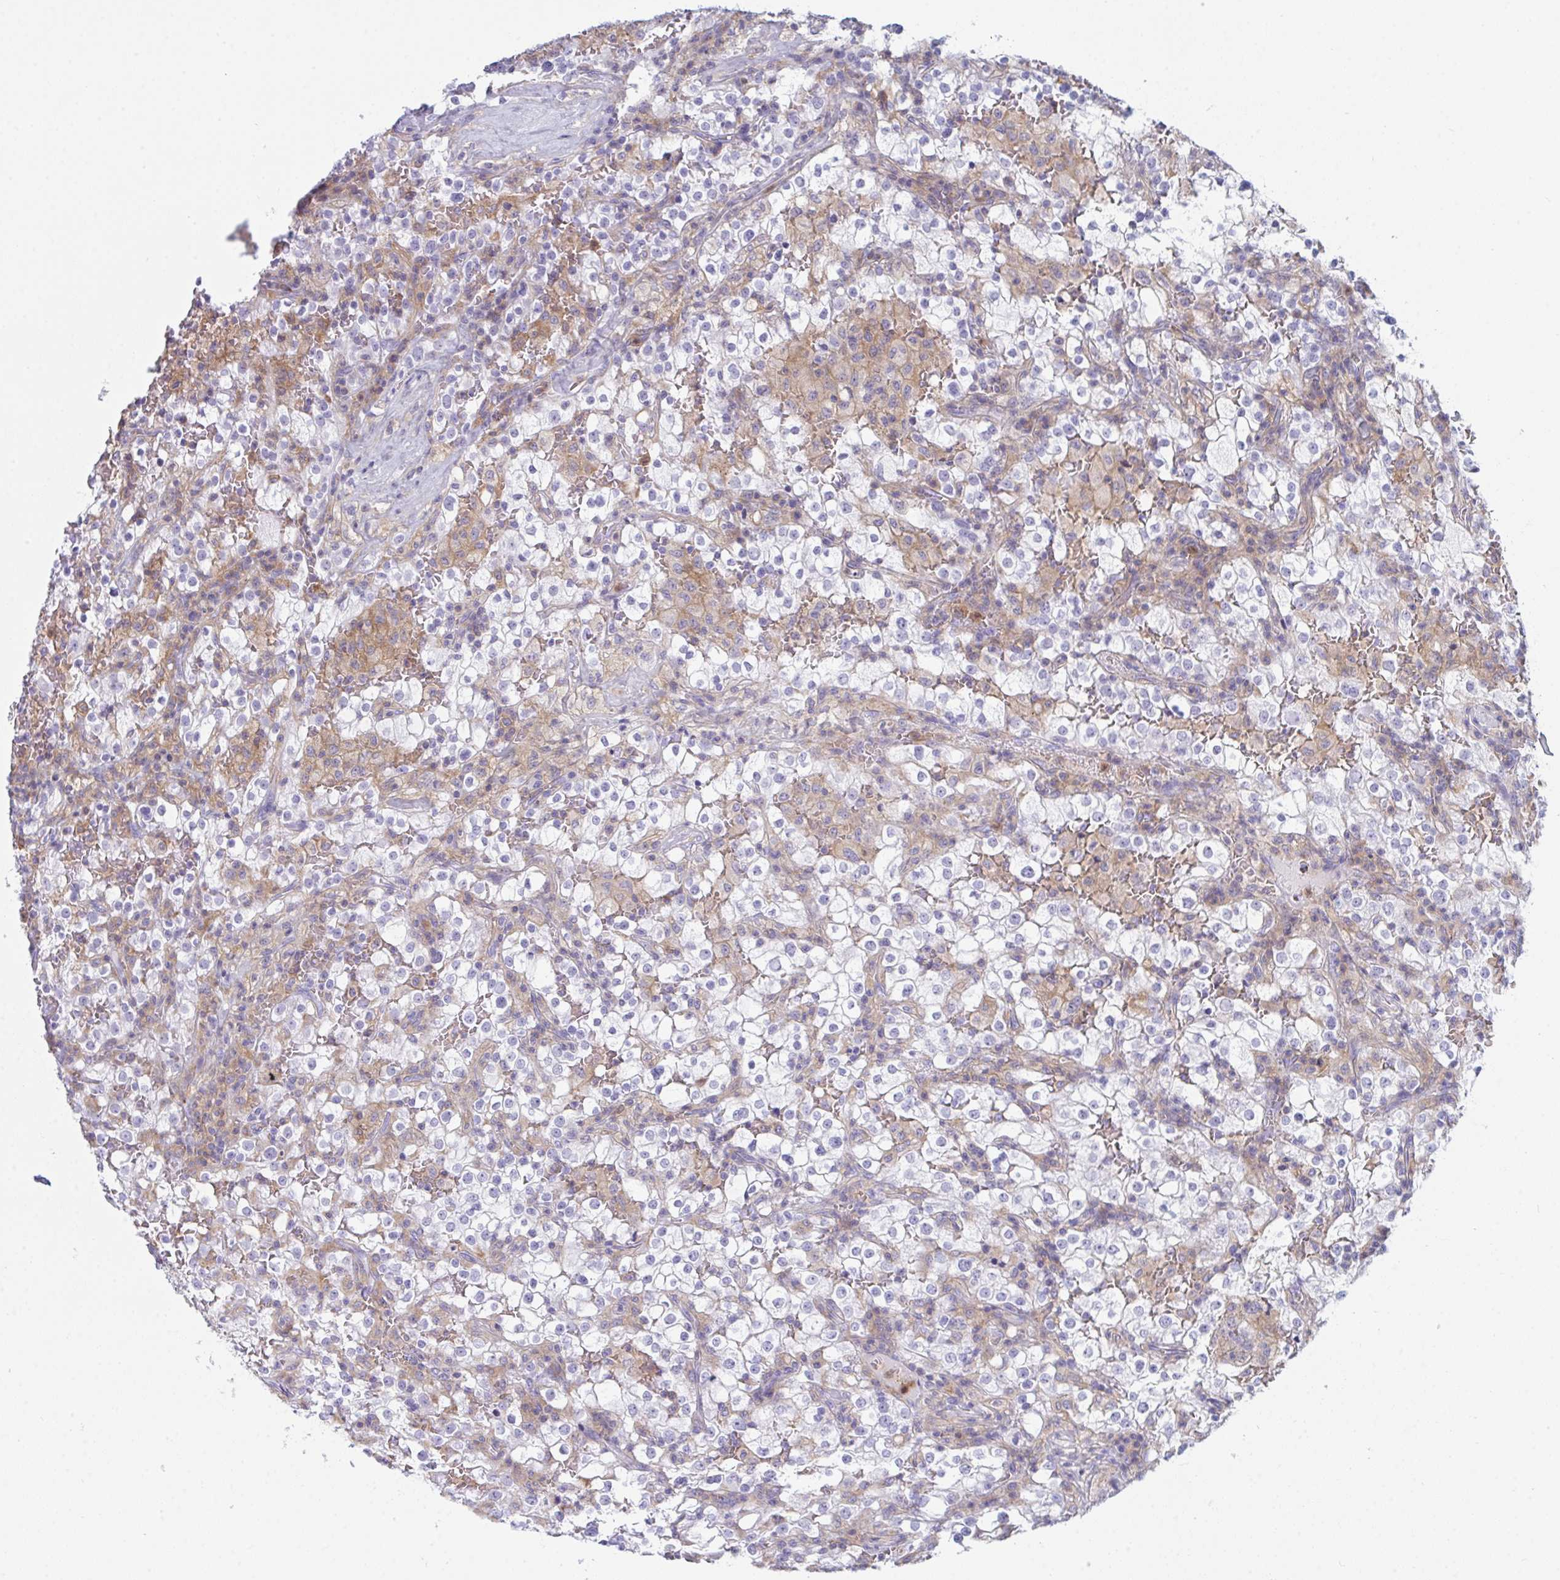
{"staining": {"intensity": "negative", "quantity": "none", "location": "none"}, "tissue": "renal cancer", "cell_type": "Tumor cells", "image_type": "cancer", "snomed": [{"axis": "morphology", "description": "Adenocarcinoma, NOS"}, {"axis": "topography", "description": "Kidney"}], "caption": "Immunohistochemical staining of adenocarcinoma (renal) shows no significant expression in tumor cells.", "gene": "MYO1F", "patient": {"sex": "female", "age": 74}}